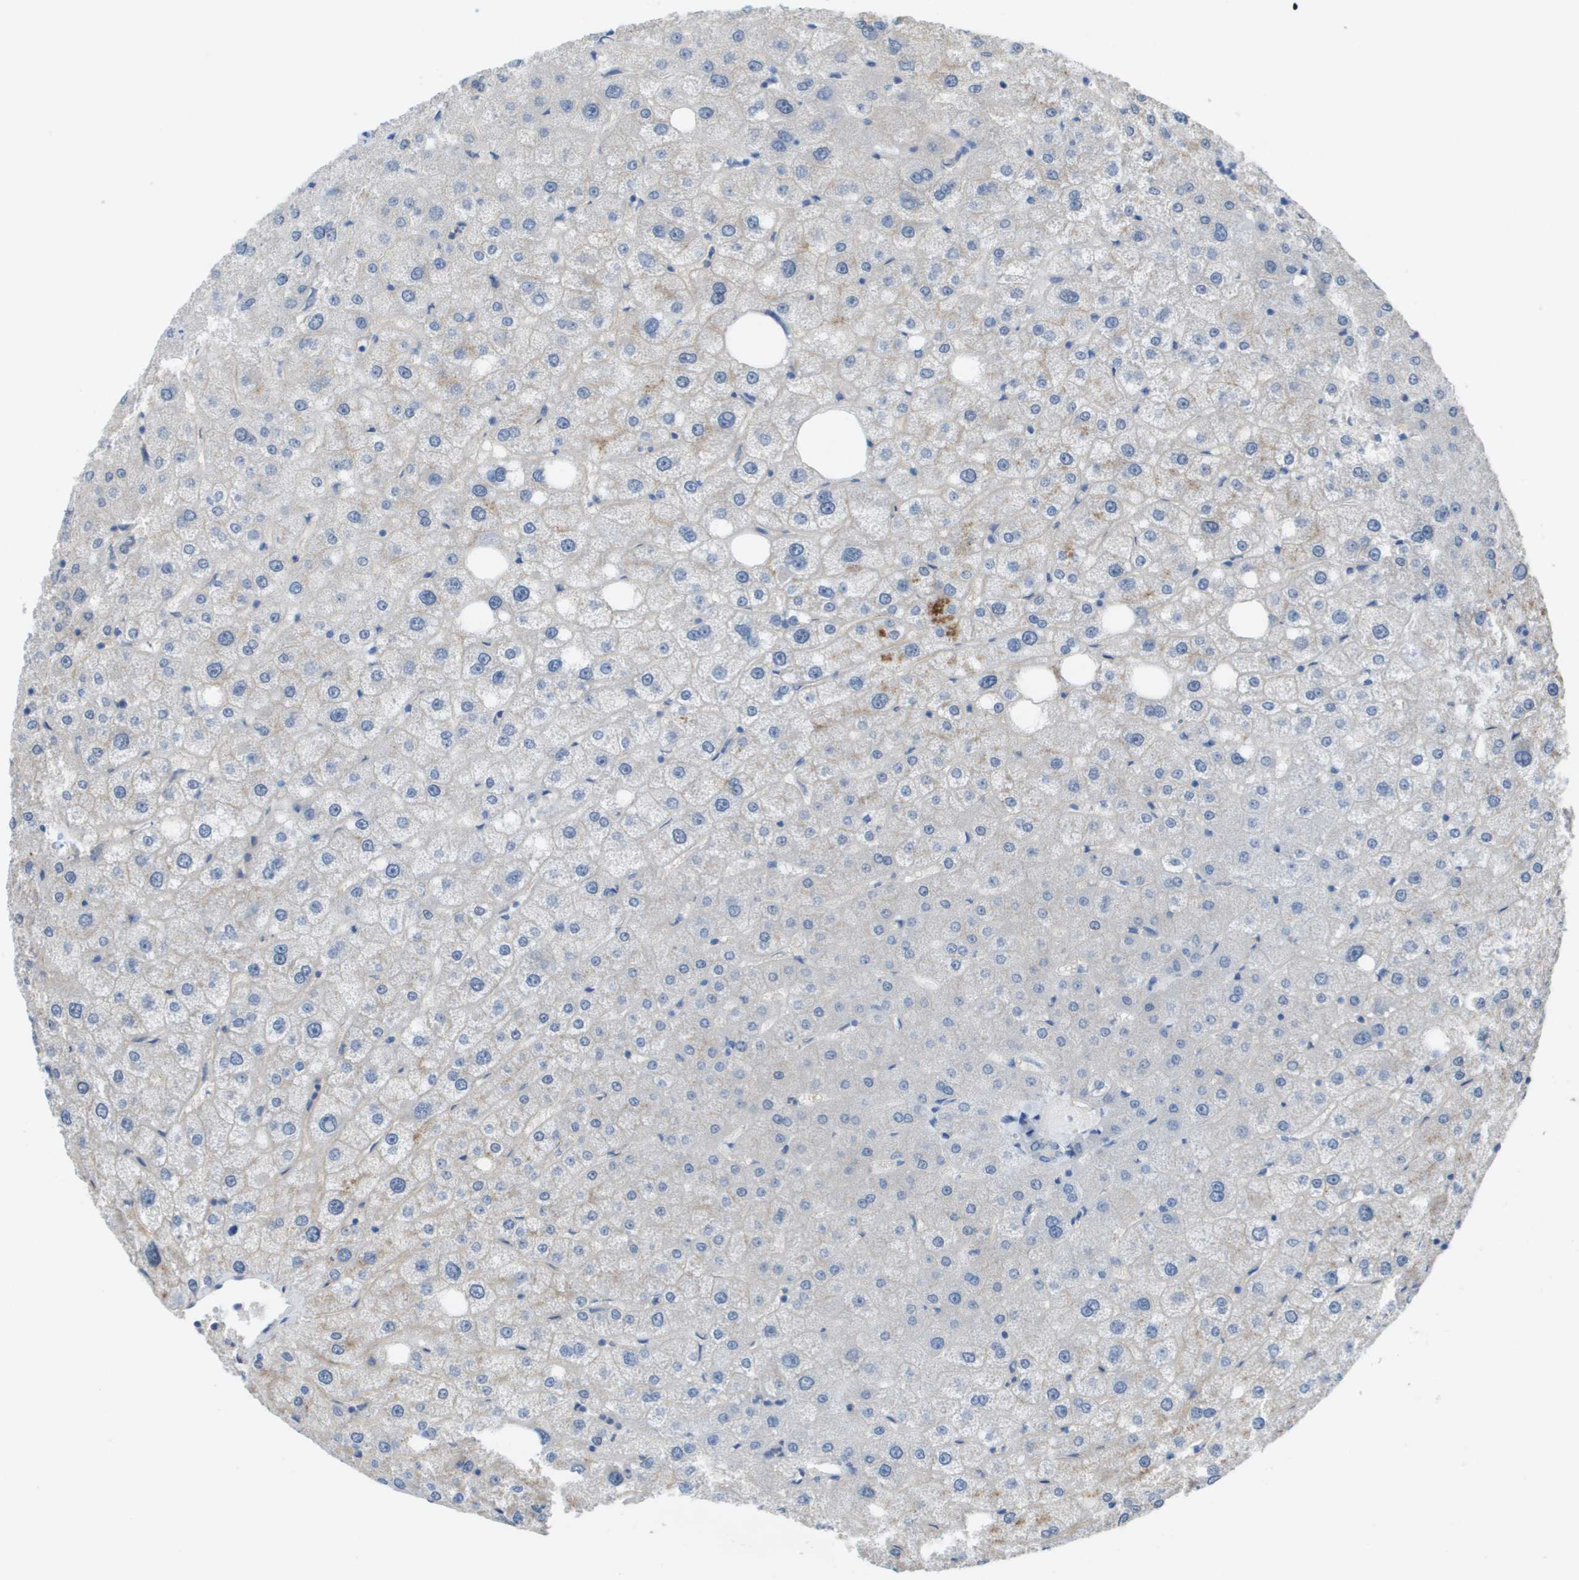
{"staining": {"intensity": "weak", "quantity": "<25%", "location": "cytoplasmic/membranous"}, "tissue": "liver", "cell_type": "Cholangiocytes", "image_type": "normal", "snomed": [{"axis": "morphology", "description": "Normal tissue, NOS"}, {"axis": "topography", "description": "Liver"}], "caption": "Histopathology image shows no significant protein expression in cholangiocytes of benign liver. Nuclei are stained in blue.", "gene": "CD46", "patient": {"sex": "male", "age": 73}}